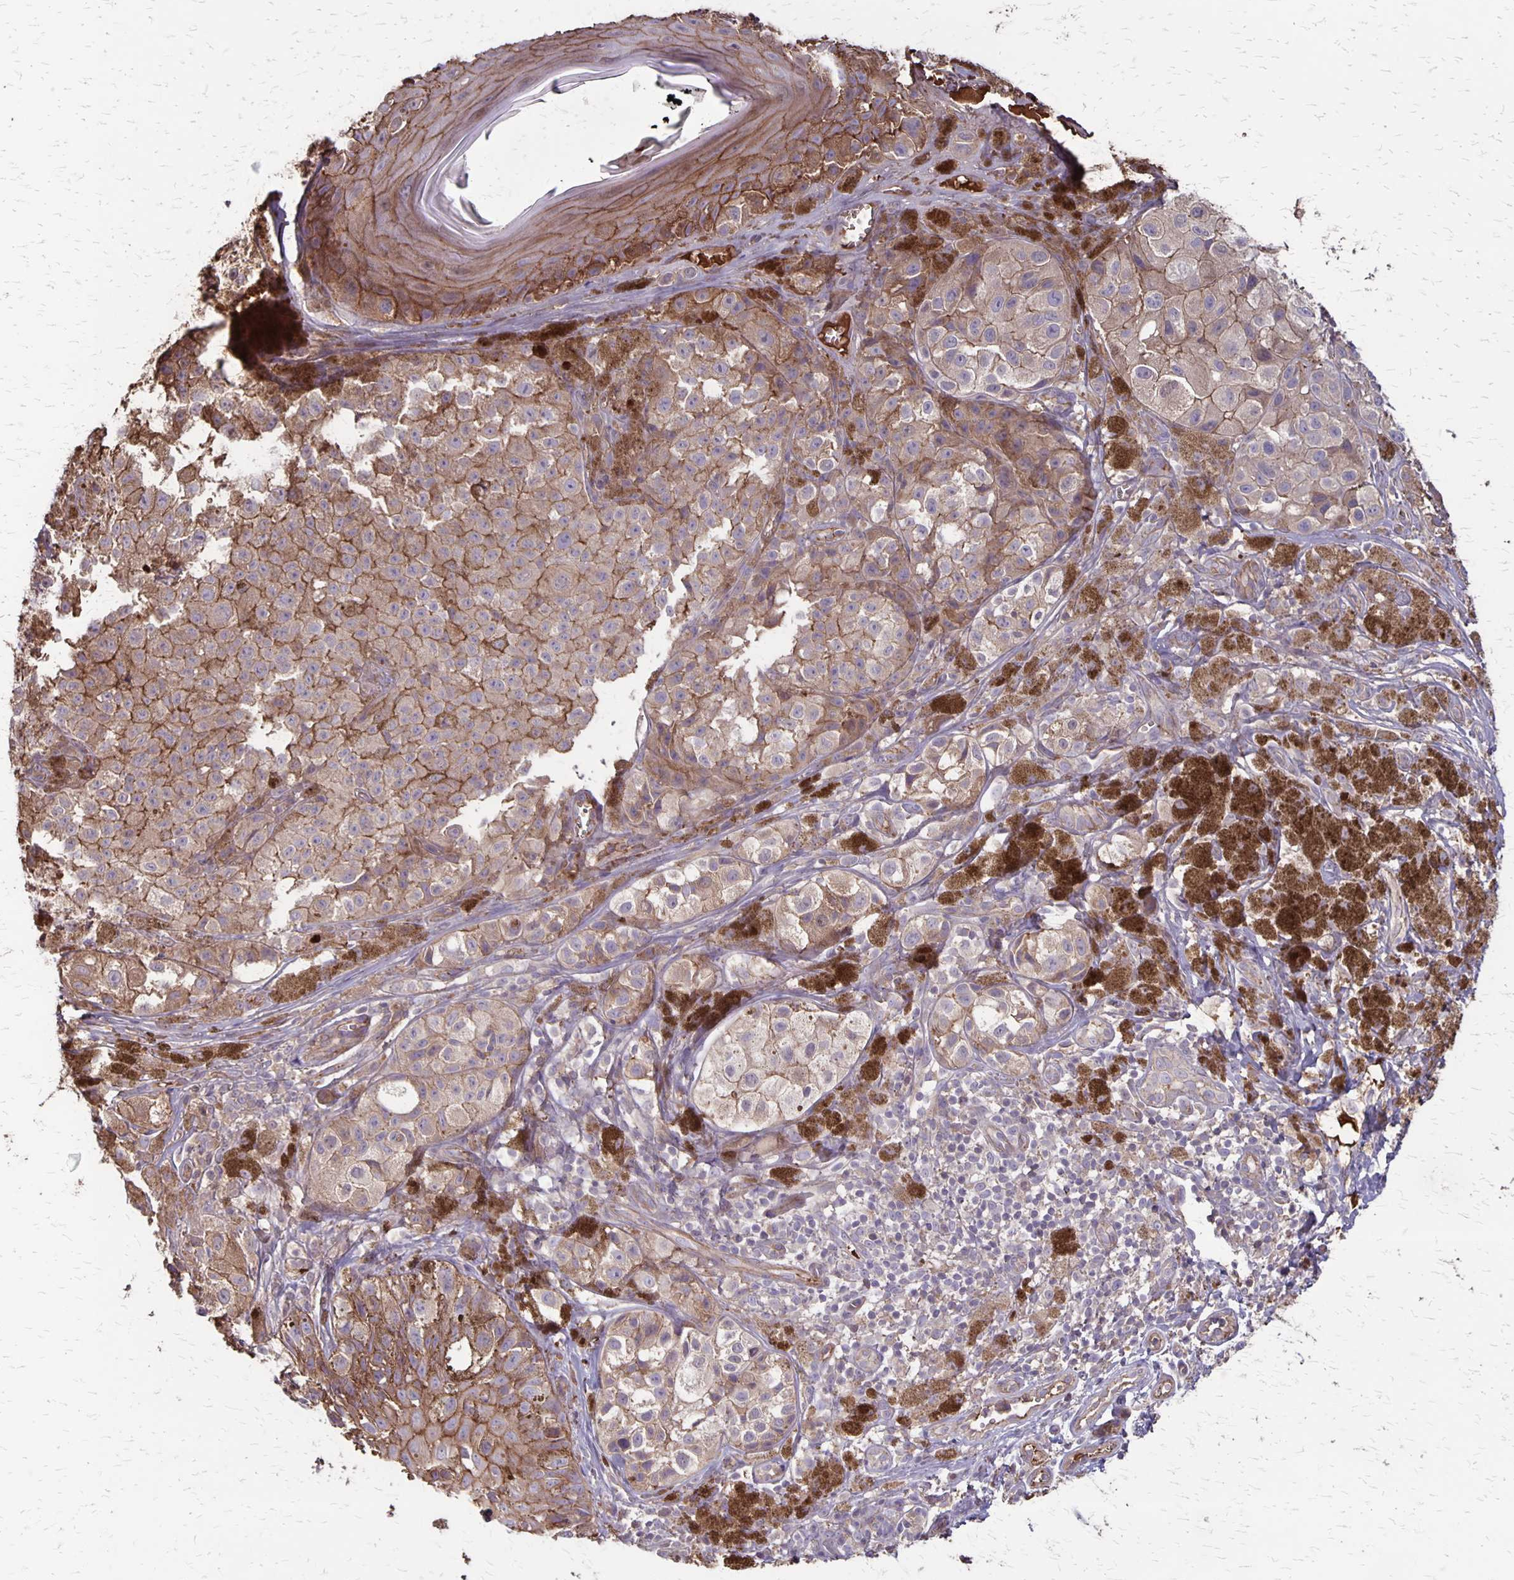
{"staining": {"intensity": "weak", "quantity": "25%-75%", "location": "cytoplasmic/membranous"}, "tissue": "melanoma", "cell_type": "Tumor cells", "image_type": "cancer", "snomed": [{"axis": "morphology", "description": "Malignant melanoma, NOS"}, {"axis": "topography", "description": "Skin"}], "caption": "Immunohistochemical staining of human melanoma reveals low levels of weak cytoplasmic/membranous positivity in approximately 25%-75% of tumor cells. Nuclei are stained in blue.", "gene": "PROM2", "patient": {"sex": "male", "age": 61}}